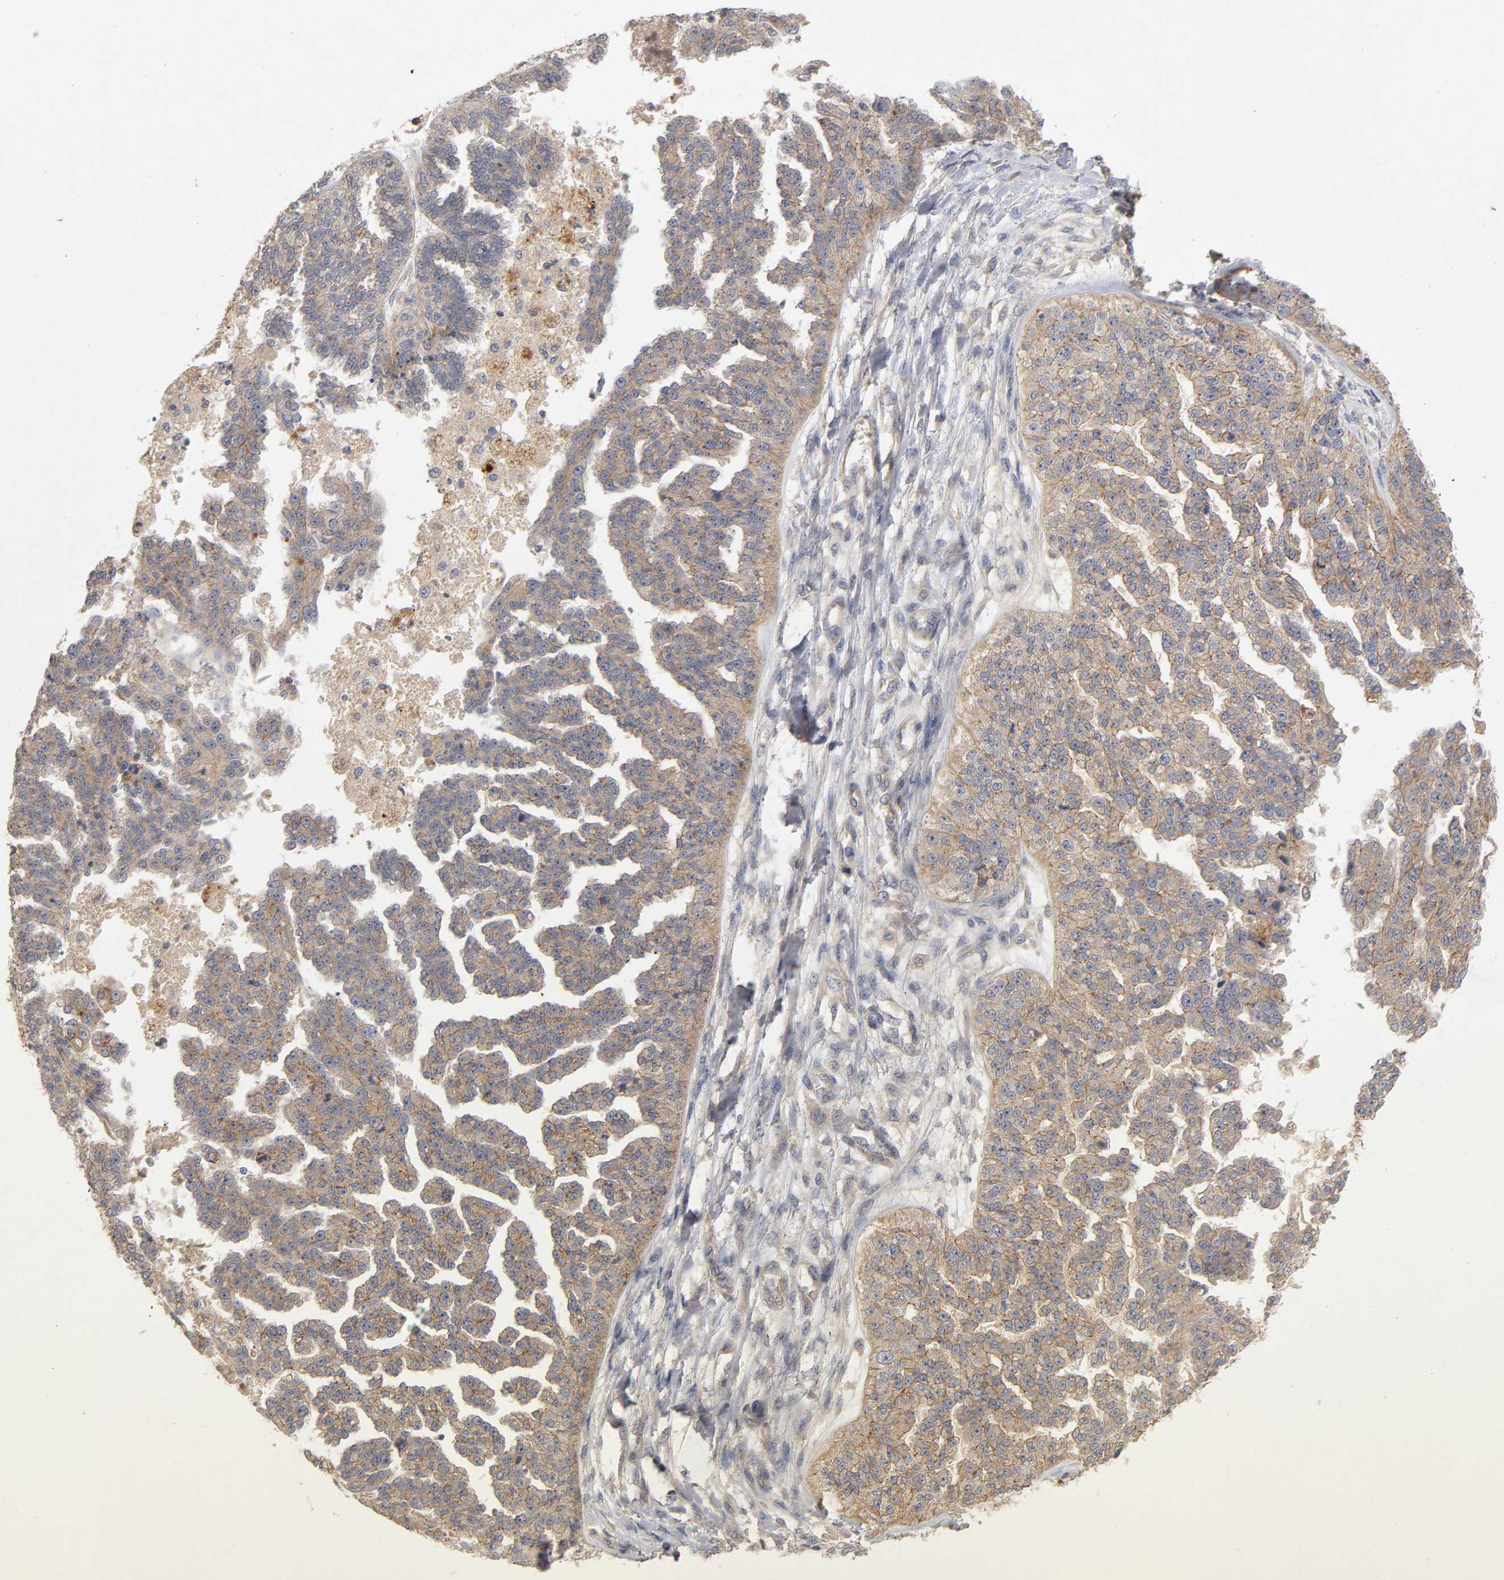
{"staining": {"intensity": "moderate", "quantity": ">75%", "location": "cytoplasmic/membranous"}, "tissue": "ovarian cancer", "cell_type": "Tumor cells", "image_type": "cancer", "snomed": [{"axis": "morphology", "description": "Cystadenocarcinoma, serous, NOS"}, {"axis": "topography", "description": "Ovary"}], "caption": "Protein analysis of serous cystadenocarcinoma (ovarian) tissue demonstrates moderate cytoplasmic/membranous staining in approximately >75% of tumor cells. The staining was performed using DAB to visualize the protein expression in brown, while the nuclei were stained in blue with hematoxylin (Magnification: 20x).", "gene": "PDZD11", "patient": {"sex": "female", "age": 58}}